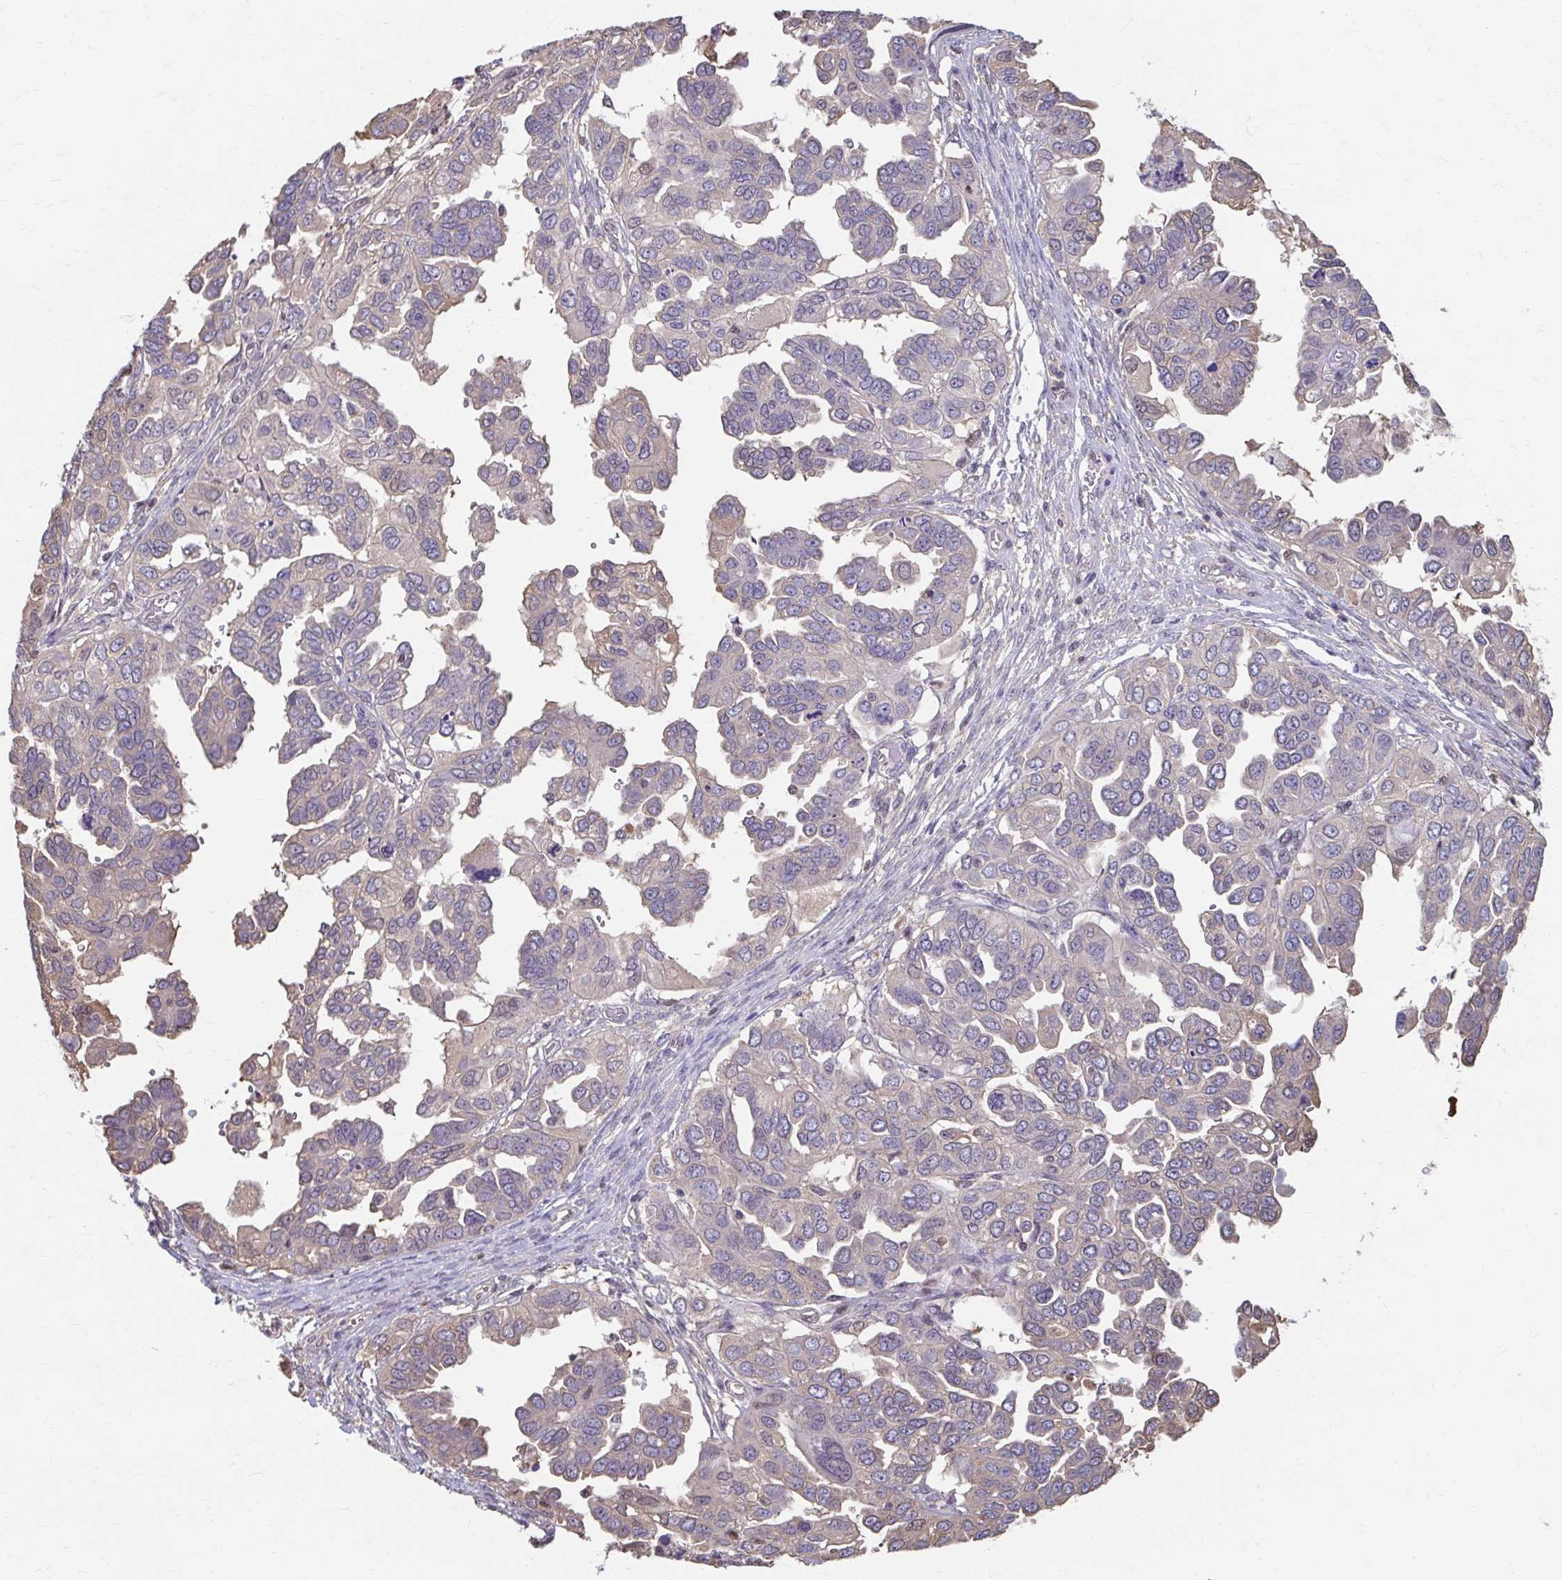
{"staining": {"intensity": "negative", "quantity": "none", "location": "none"}, "tissue": "ovarian cancer", "cell_type": "Tumor cells", "image_type": "cancer", "snomed": [{"axis": "morphology", "description": "Cystadenocarcinoma, serous, NOS"}, {"axis": "topography", "description": "Ovary"}], "caption": "Ovarian cancer (serous cystadenocarcinoma) was stained to show a protein in brown. There is no significant expression in tumor cells.", "gene": "ING4", "patient": {"sex": "female", "age": 53}}